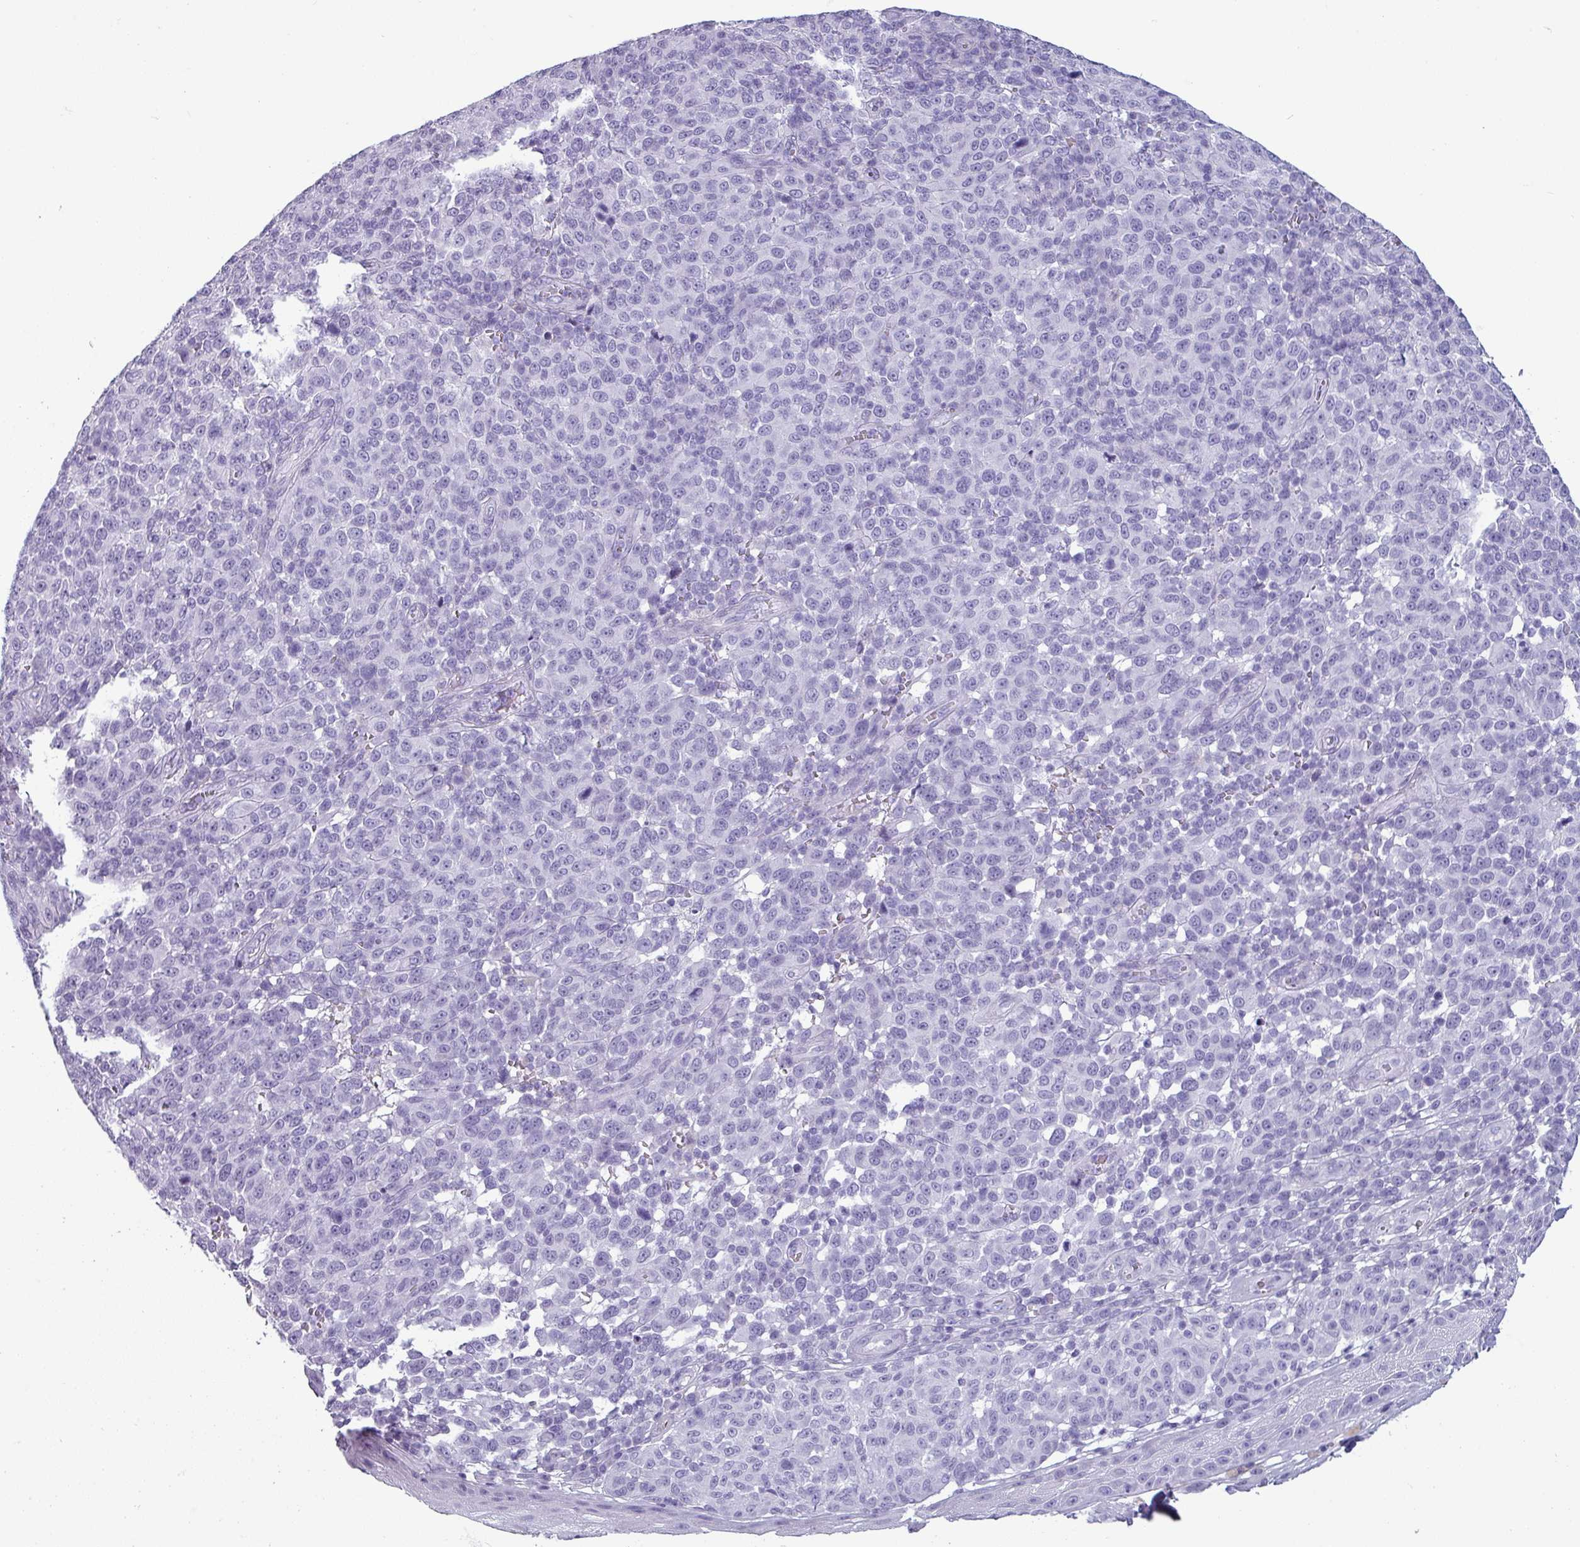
{"staining": {"intensity": "negative", "quantity": "none", "location": "none"}, "tissue": "melanoma", "cell_type": "Tumor cells", "image_type": "cancer", "snomed": [{"axis": "morphology", "description": "Malignant melanoma, NOS"}, {"axis": "topography", "description": "Skin"}], "caption": "IHC photomicrograph of neoplastic tissue: human malignant melanoma stained with DAB demonstrates no significant protein staining in tumor cells.", "gene": "CRYBB2", "patient": {"sex": "male", "age": 49}}